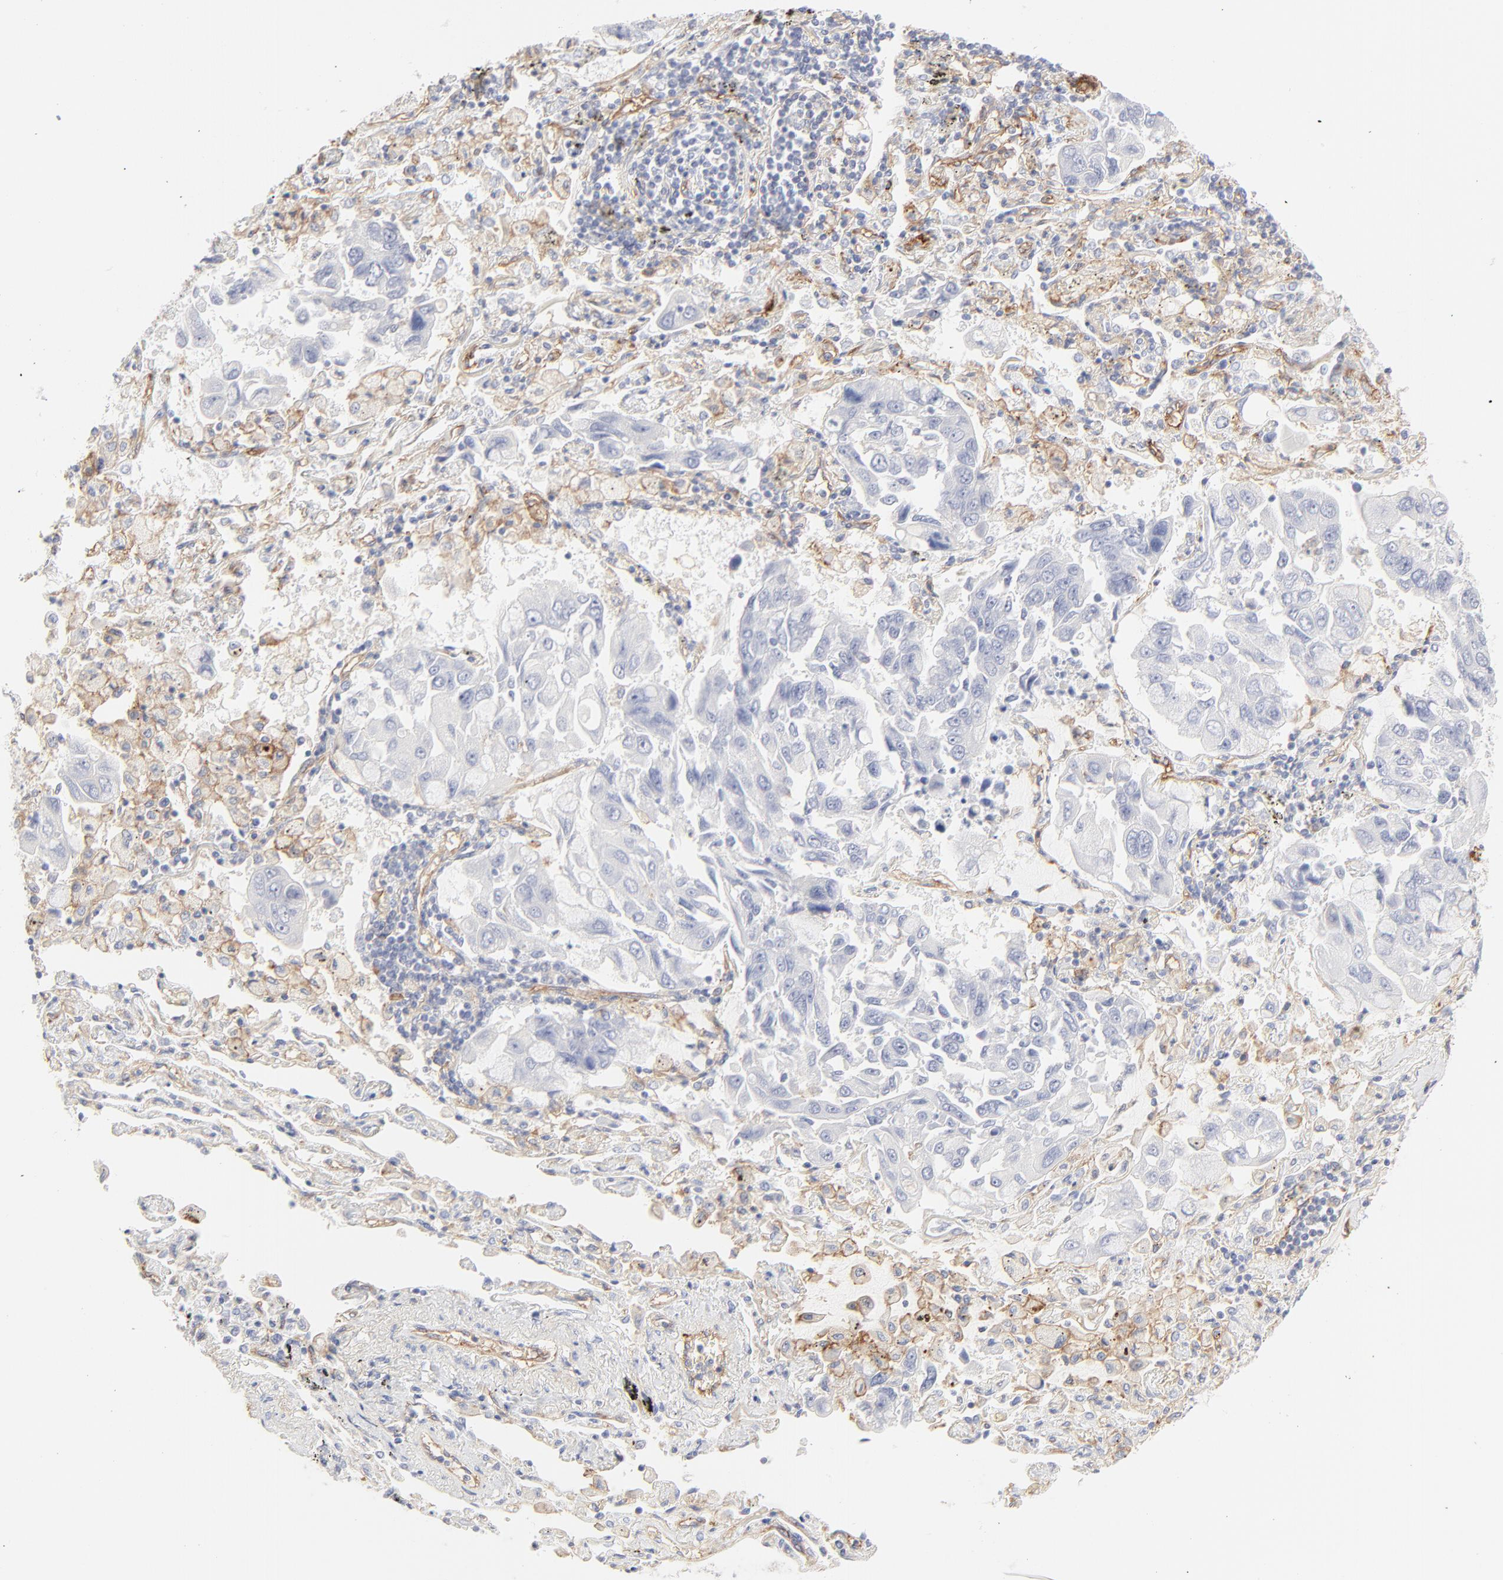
{"staining": {"intensity": "negative", "quantity": "none", "location": "none"}, "tissue": "lung cancer", "cell_type": "Tumor cells", "image_type": "cancer", "snomed": [{"axis": "morphology", "description": "Adenocarcinoma, NOS"}, {"axis": "topography", "description": "Lung"}], "caption": "Immunohistochemistry image of neoplastic tissue: human lung cancer (adenocarcinoma) stained with DAB (3,3'-diaminobenzidine) displays no significant protein expression in tumor cells.", "gene": "ITGA5", "patient": {"sex": "male", "age": 64}}